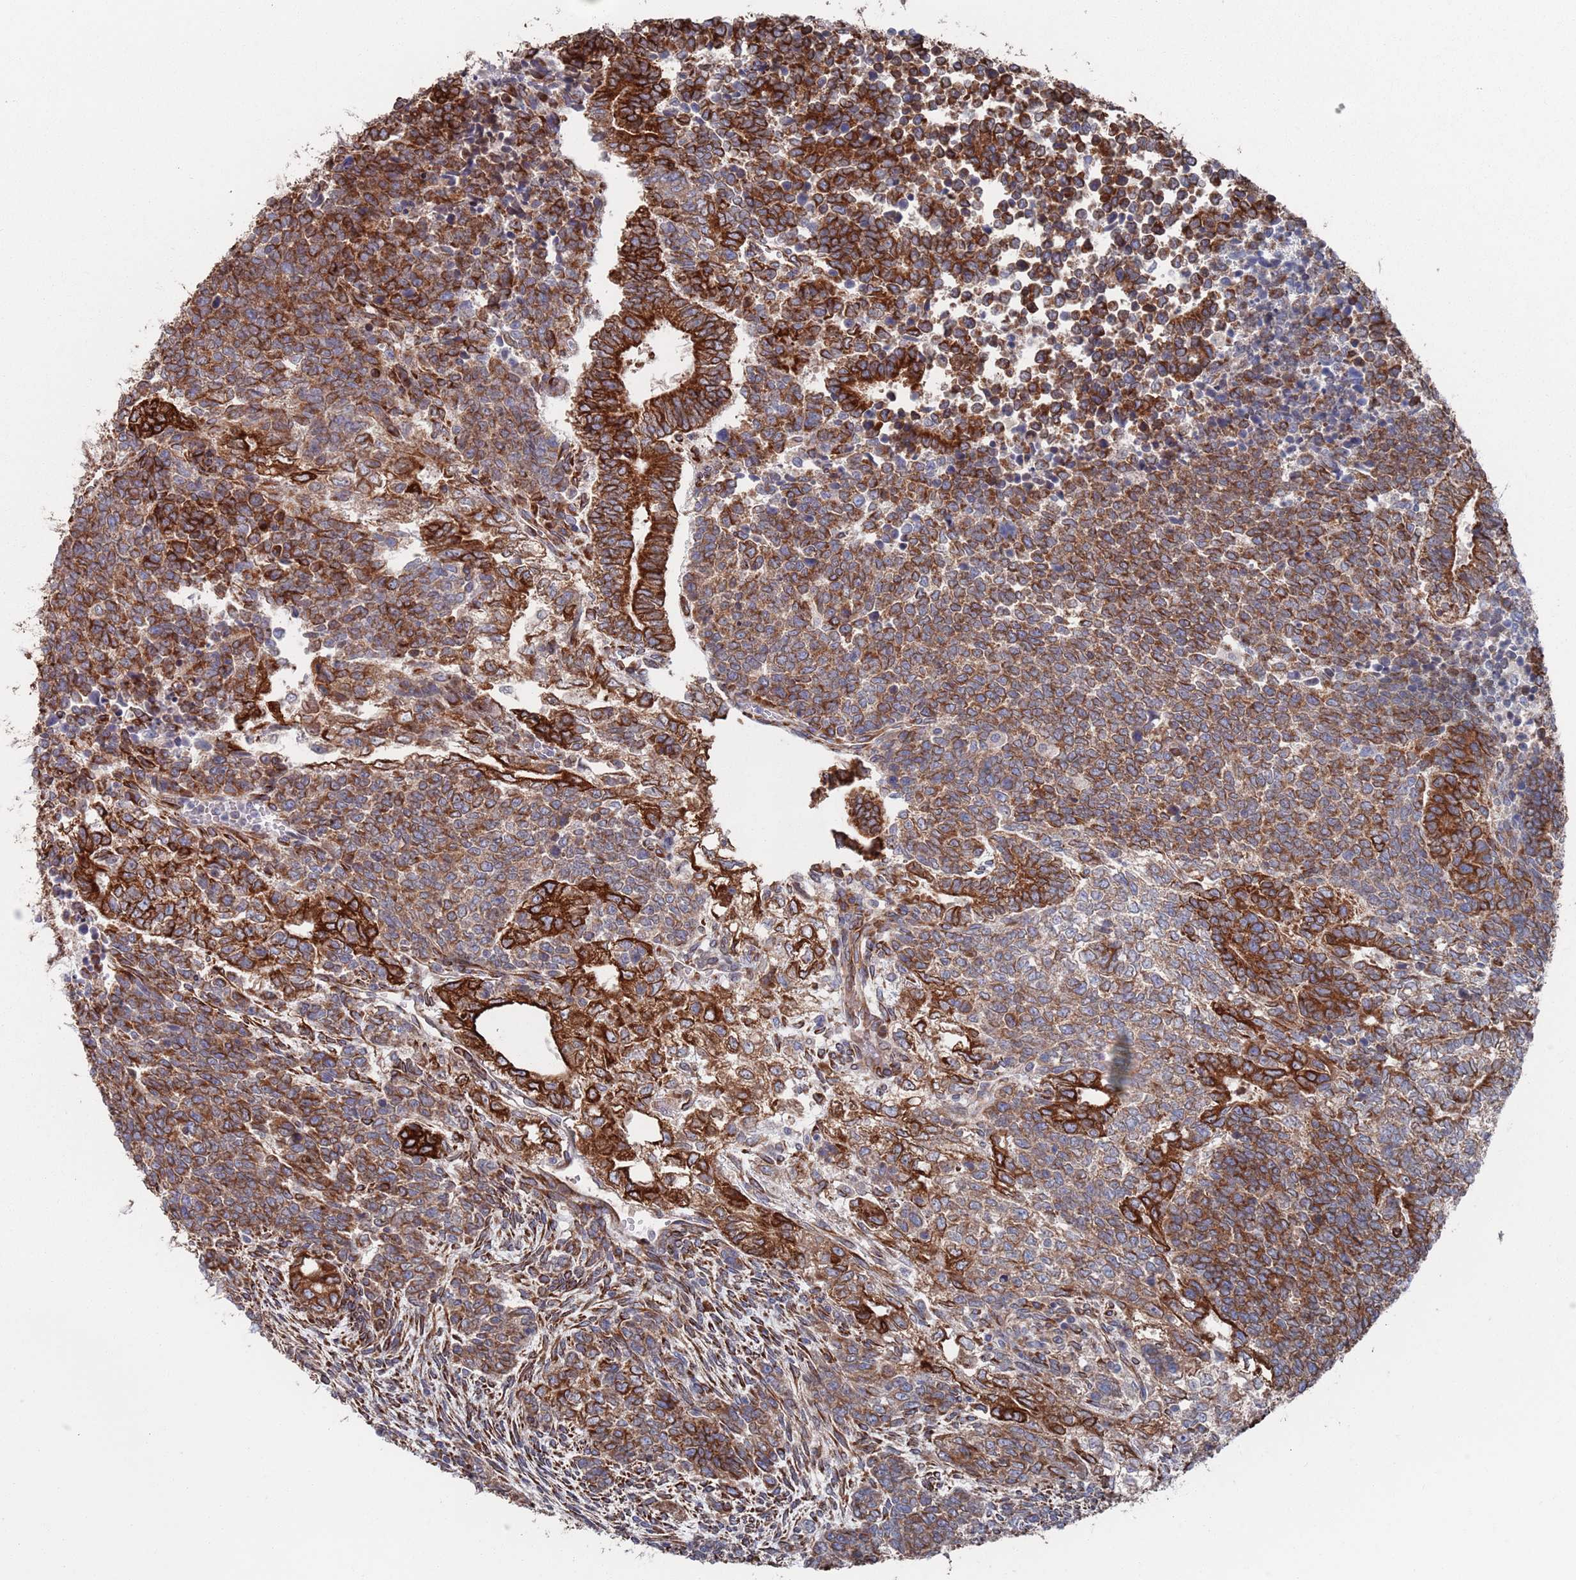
{"staining": {"intensity": "strong", "quantity": "25%-75%", "location": "cytoplasmic/membranous"}, "tissue": "testis cancer", "cell_type": "Tumor cells", "image_type": "cancer", "snomed": [{"axis": "morphology", "description": "Carcinoma, Embryonal, NOS"}, {"axis": "topography", "description": "Testis"}], "caption": "Immunohistochemical staining of testis cancer demonstrates strong cytoplasmic/membranous protein staining in about 25%-75% of tumor cells. The staining was performed using DAB (3,3'-diaminobenzidine) to visualize the protein expression in brown, while the nuclei were stained in blue with hematoxylin (Magnification: 20x).", "gene": "CCDC106", "patient": {"sex": "male", "age": 23}}